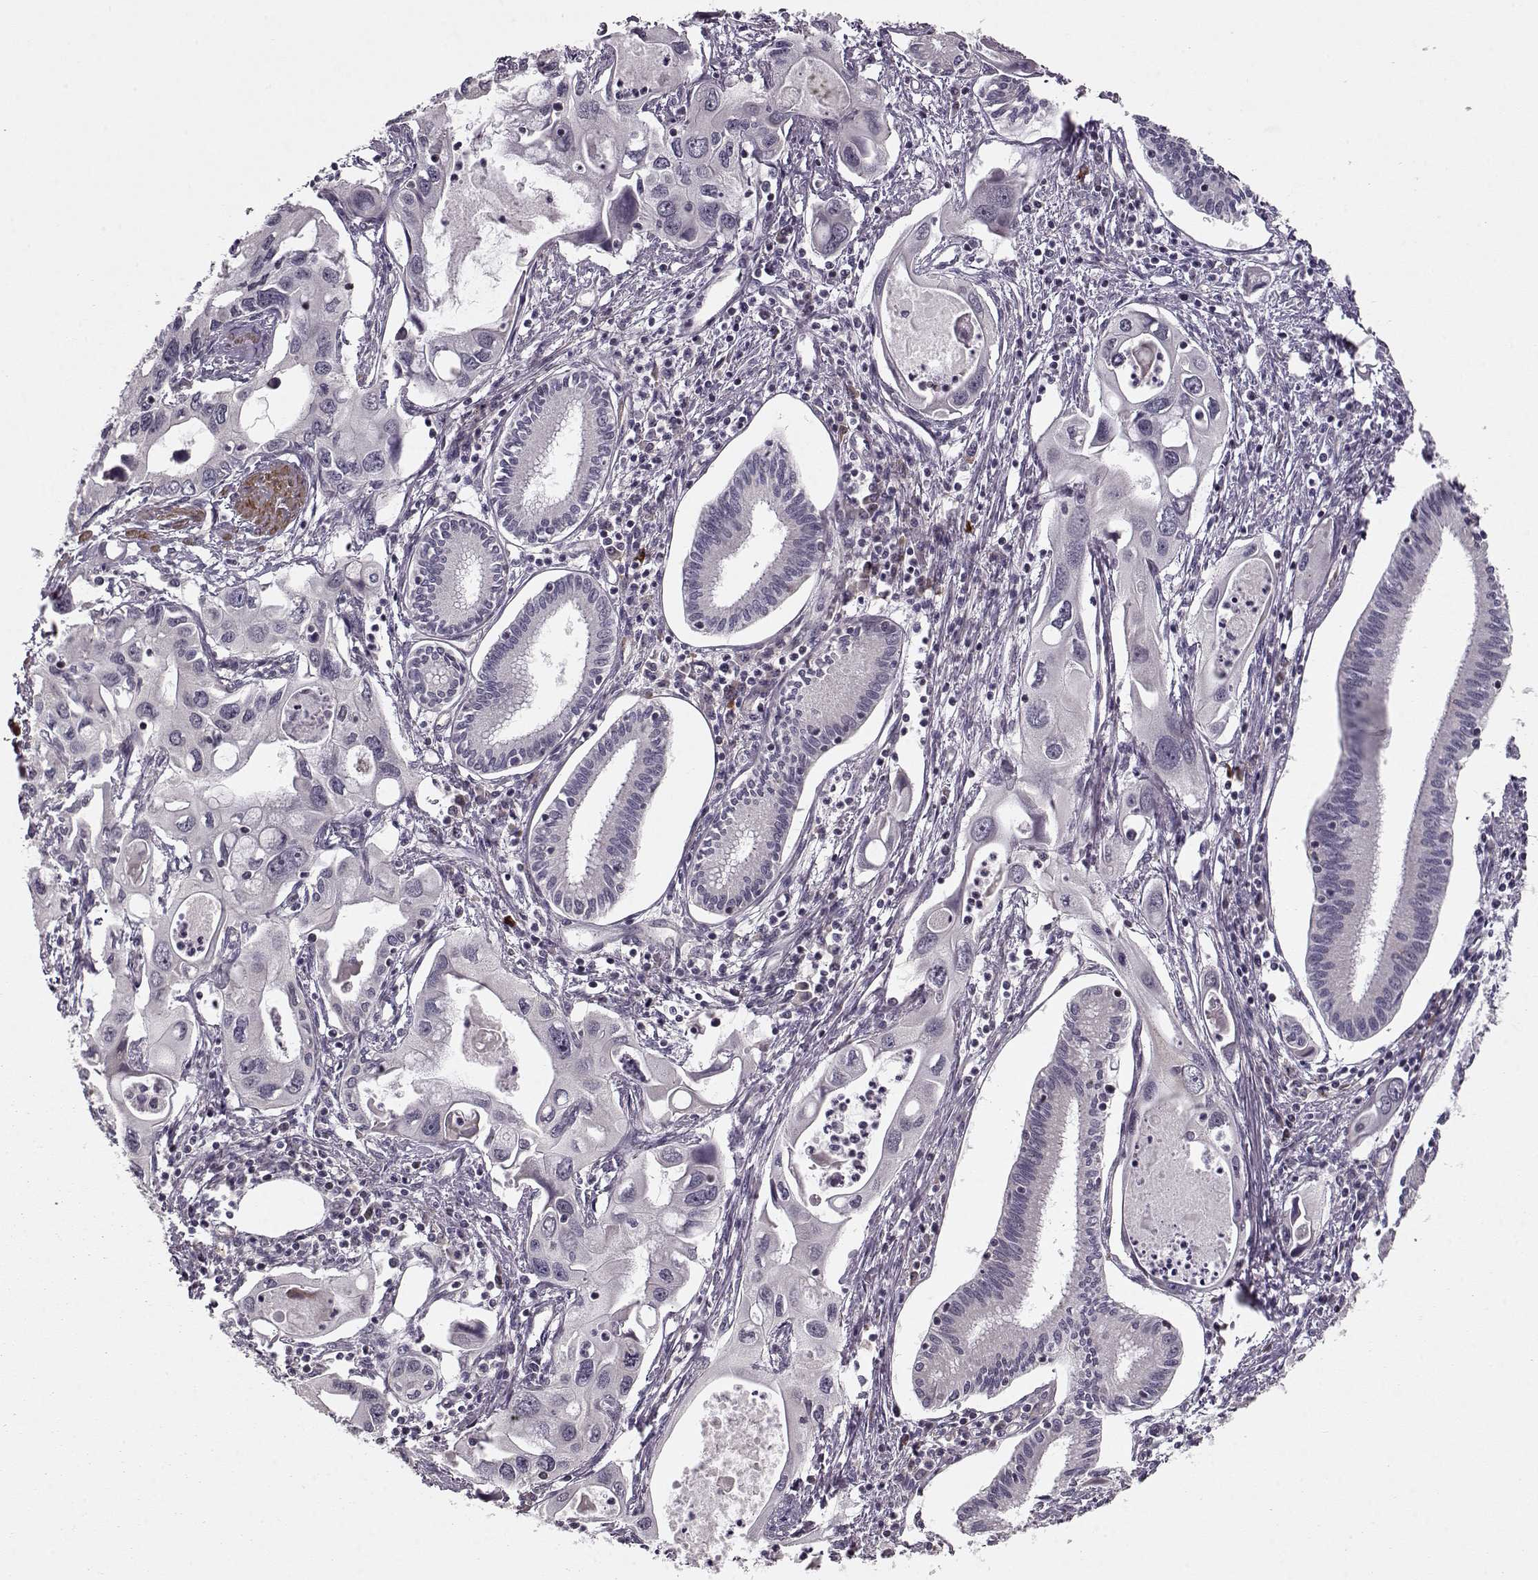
{"staining": {"intensity": "negative", "quantity": "none", "location": "none"}, "tissue": "pancreatic cancer", "cell_type": "Tumor cells", "image_type": "cancer", "snomed": [{"axis": "morphology", "description": "Adenocarcinoma, NOS"}, {"axis": "topography", "description": "Pancreas"}], "caption": "An IHC image of adenocarcinoma (pancreatic) is shown. There is no staining in tumor cells of adenocarcinoma (pancreatic).", "gene": "SLAIN2", "patient": {"sex": "male", "age": 60}}